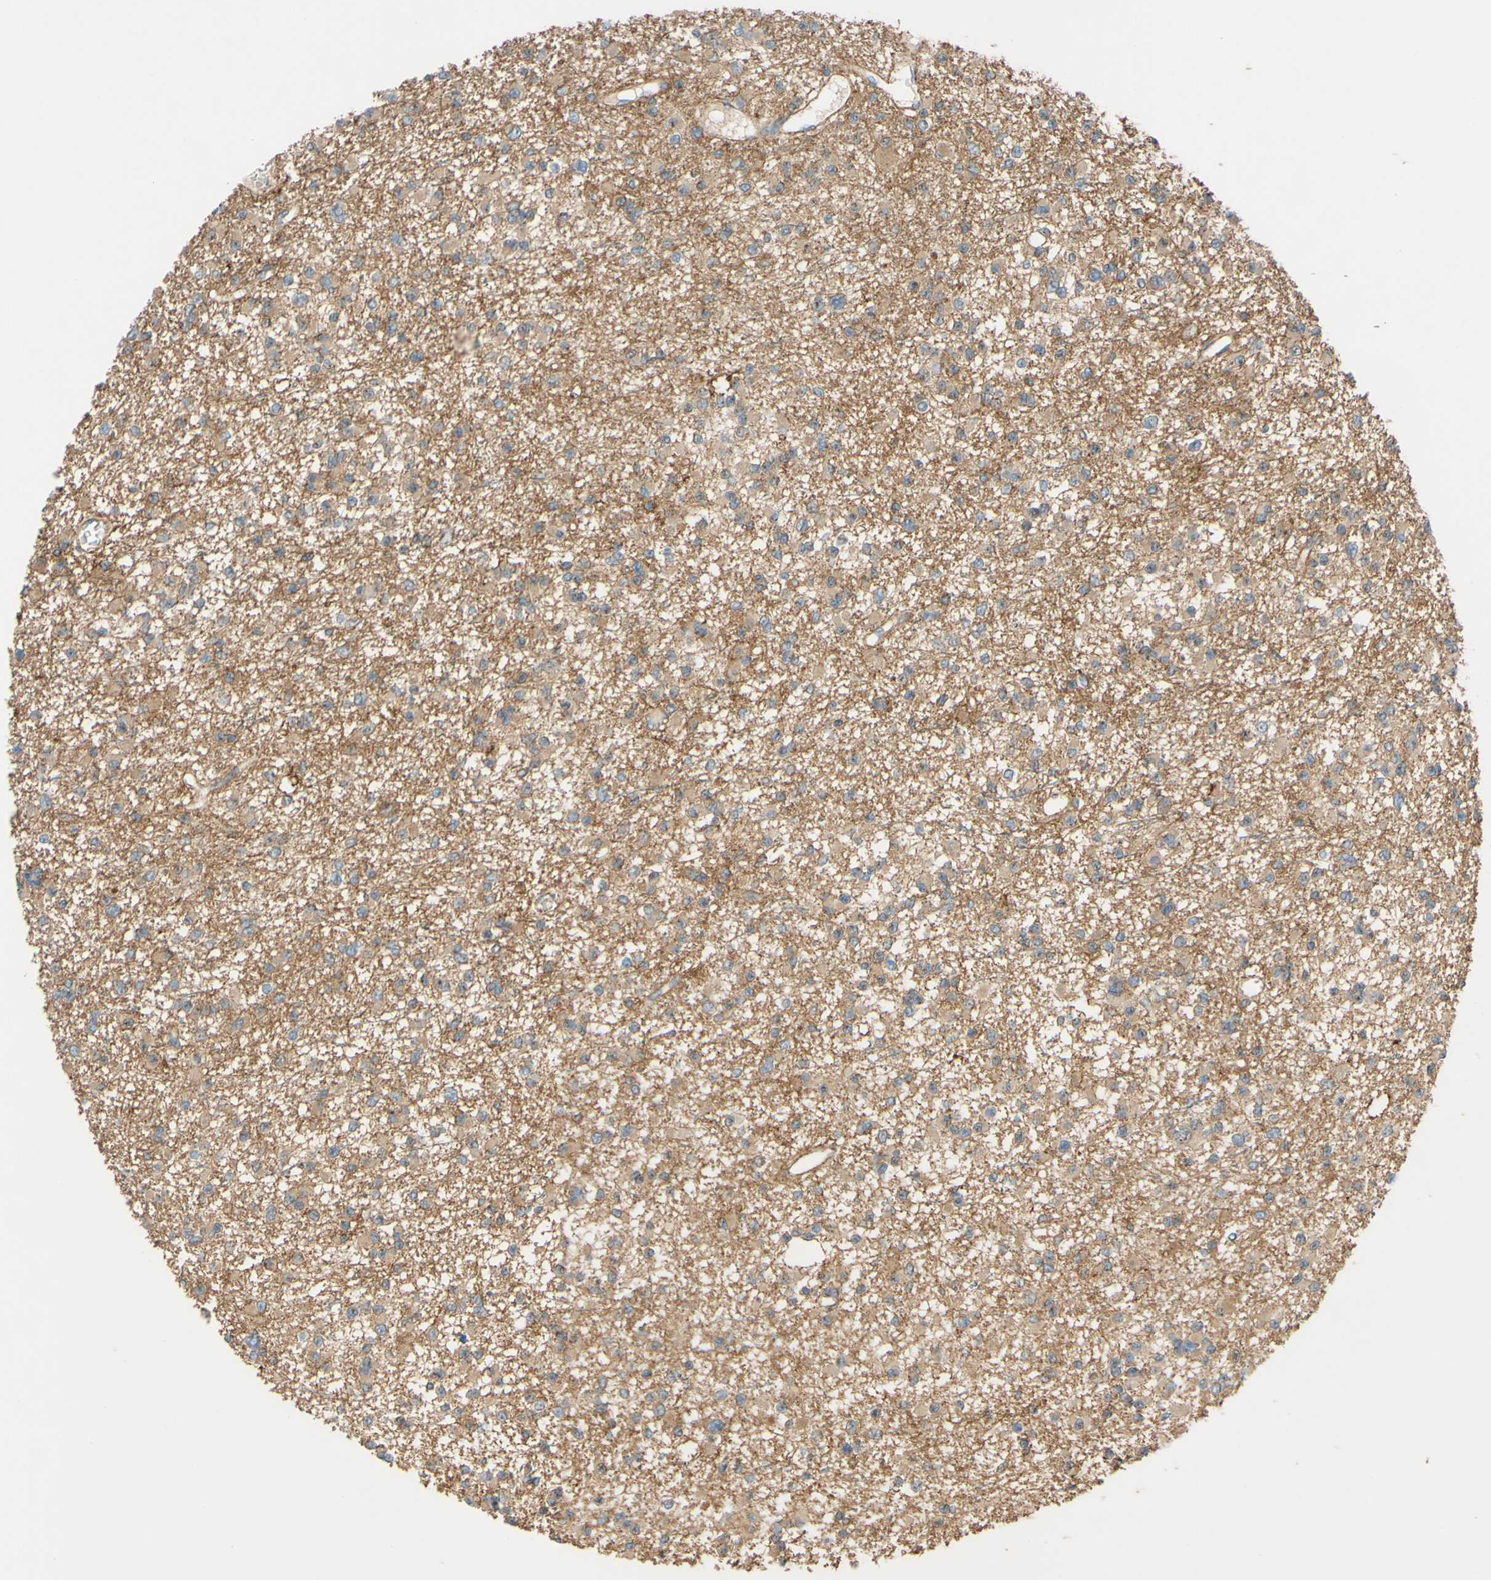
{"staining": {"intensity": "weak", "quantity": ">75%", "location": "cytoplasmic/membranous"}, "tissue": "glioma", "cell_type": "Tumor cells", "image_type": "cancer", "snomed": [{"axis": "morphology", "description": "Glioma, malignant, Low grade"}, {"axis": "topography", "description": "Brain"}], "caption": "Immunohistochemistry of human glioma demonstrates low levels of weak cytoplasmic/membranous staining in about >75% of tumor cells.", "gene": "POR", "patient": {"sex": "female", "age": 22}}